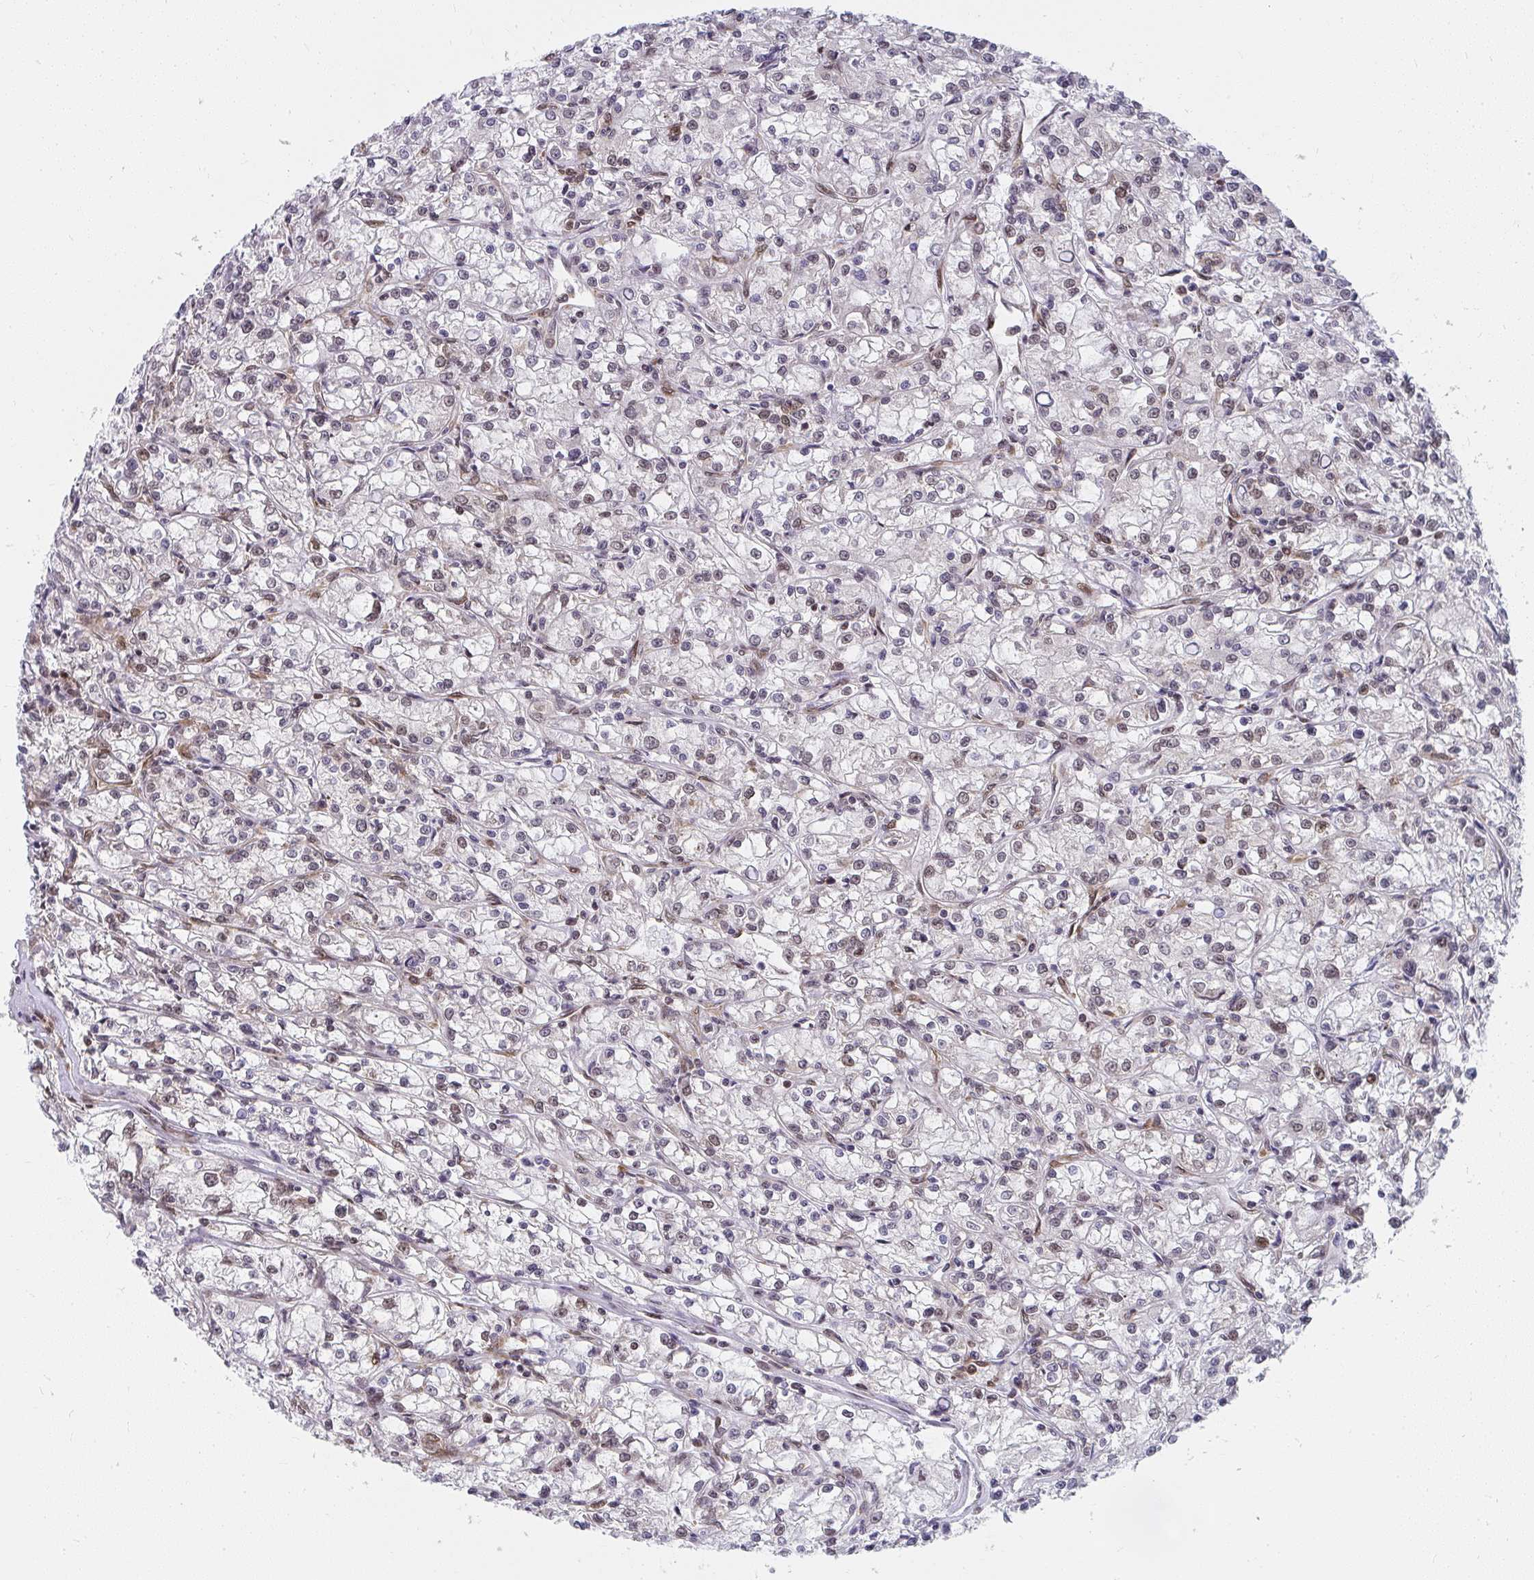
{"staining": {"intensity": "negative", "quantity": "none", "location": "none"}, "tissue": "renal cancer", "cell_type": "Tumor cells", "image_type": "cancer", "snomed": [{"axis": "morphology", "description": "Adenocarcinoma, NOS"}, {"axis": "topography", "description": "Kidney"}], "caption": "This is a histopathology image of immunohistochemistry staining of adenocarcinoma (renal), which shows no expression in tumor cells.", "gene": "SYNCRIP", "patient": {"sex": "female", "age": 59}}